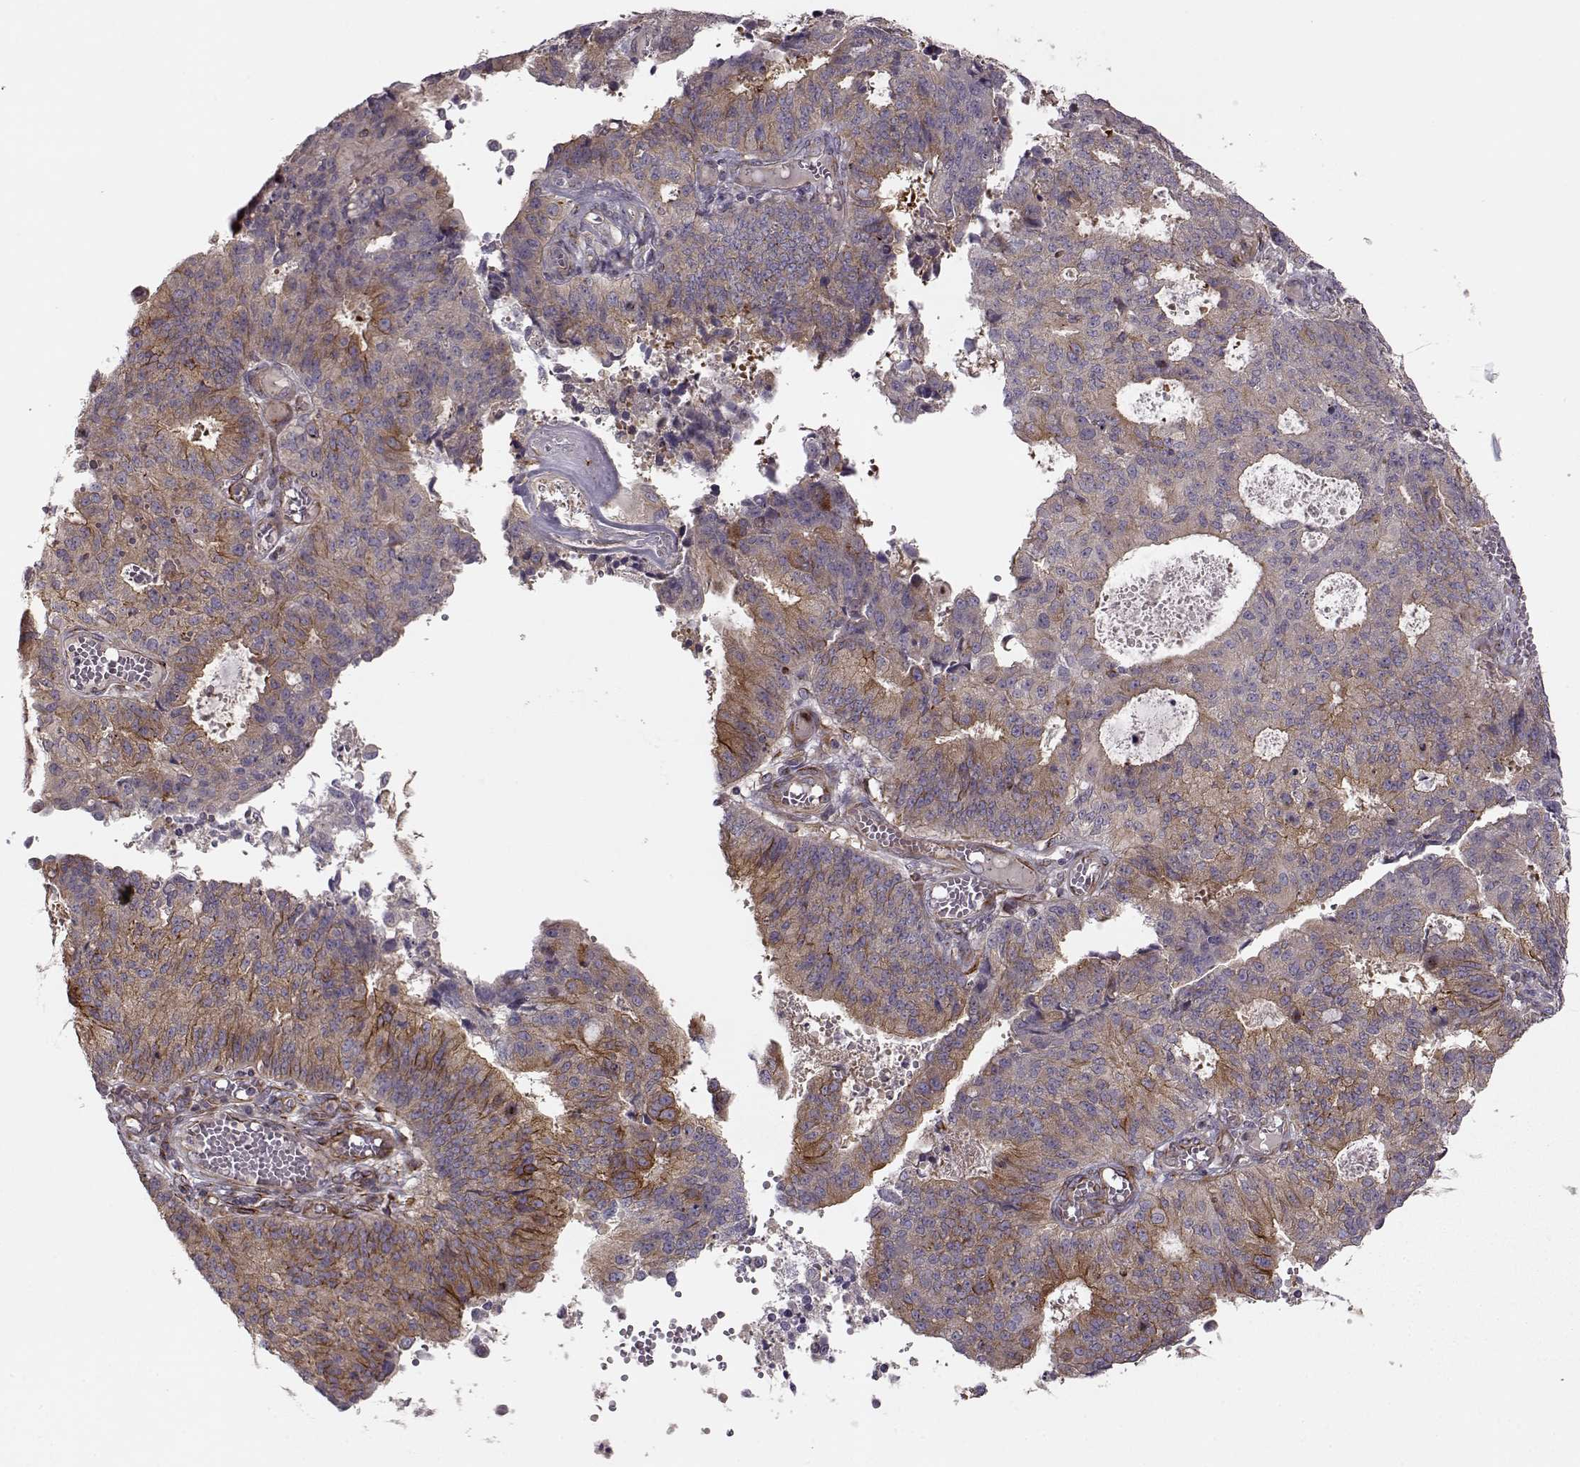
{"staining": {"intensity": "moderate", "quantity": "<25%", "location": "cytoplasmic/membranous"}, "tissue": "endometrial cancer", "cell_type": "Tumor cells", "image_type": "cancer", "snomed": [{"axis": "morphology", "description": "Adenocarcinoma, NOS"}, {"axis": "topography", "description": "Endometrium"}], "caption": "Tumor cells show moderate cytoplasmic/membranous expression in approximately <25% of cells in endometrial adenocarcinoma.", "gene": "MTR", "patient": {"sex": "female", "age": 82}}